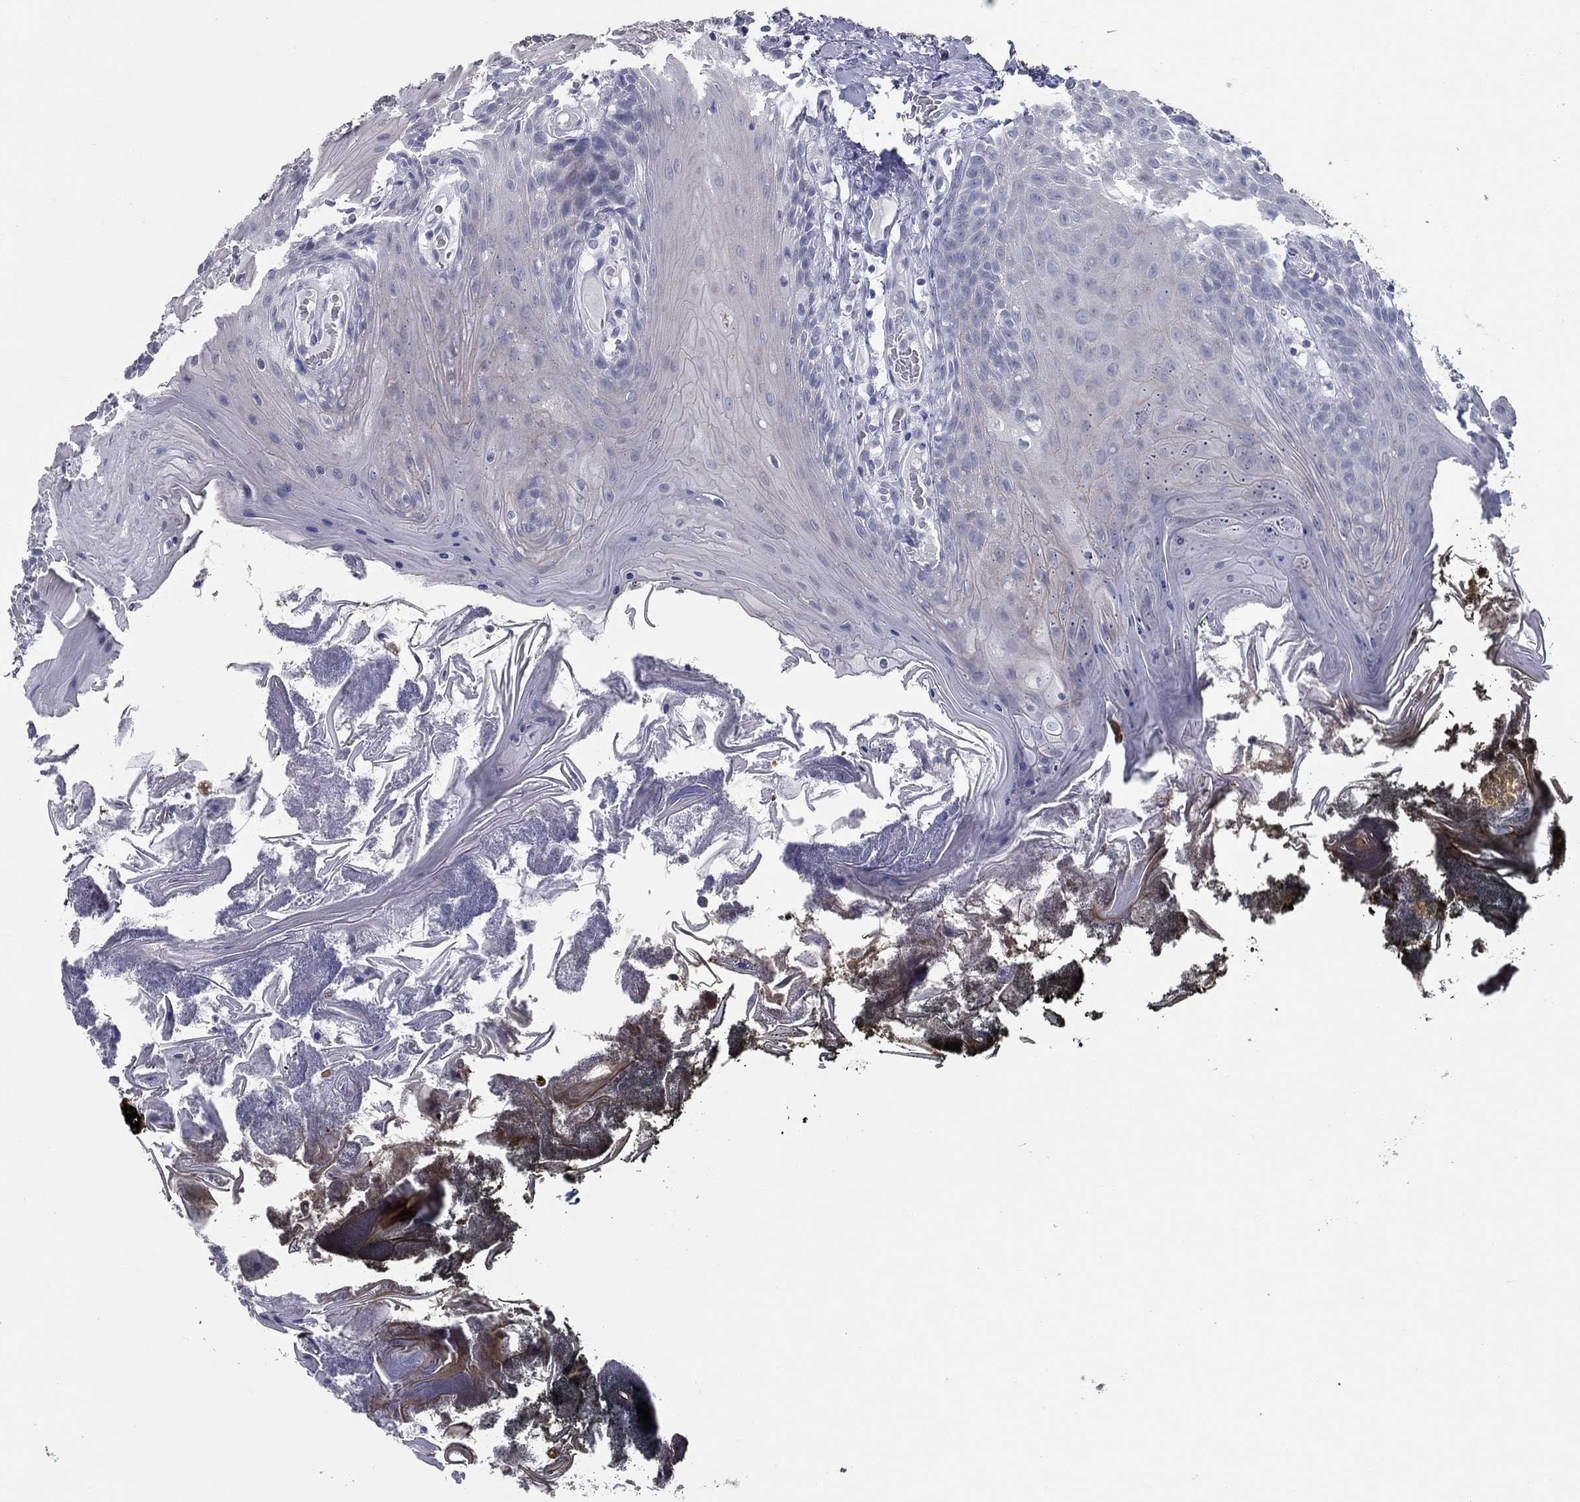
{"staining": {"intensity": "negative", "quantity": "none", "location": "none"}, "tissue": "oral mucosa", "cell_type": "Squamous epithelial cells", "image_type": "normal", "snomed": [{"axis": "morphology", "description": "Normal tissue, NOS"}, {"axis": "topography", "description": "Oral tissue"}], "caption": "This is a micrograph of IHC staining of unremarkable oral mucosa, which shows no staining in squamous epithelial cells. (DAB immunohistochemistry with hematoxylin counter stain).", "gene": "TAC1", "patient": {"sex": "male", "age": 9}}